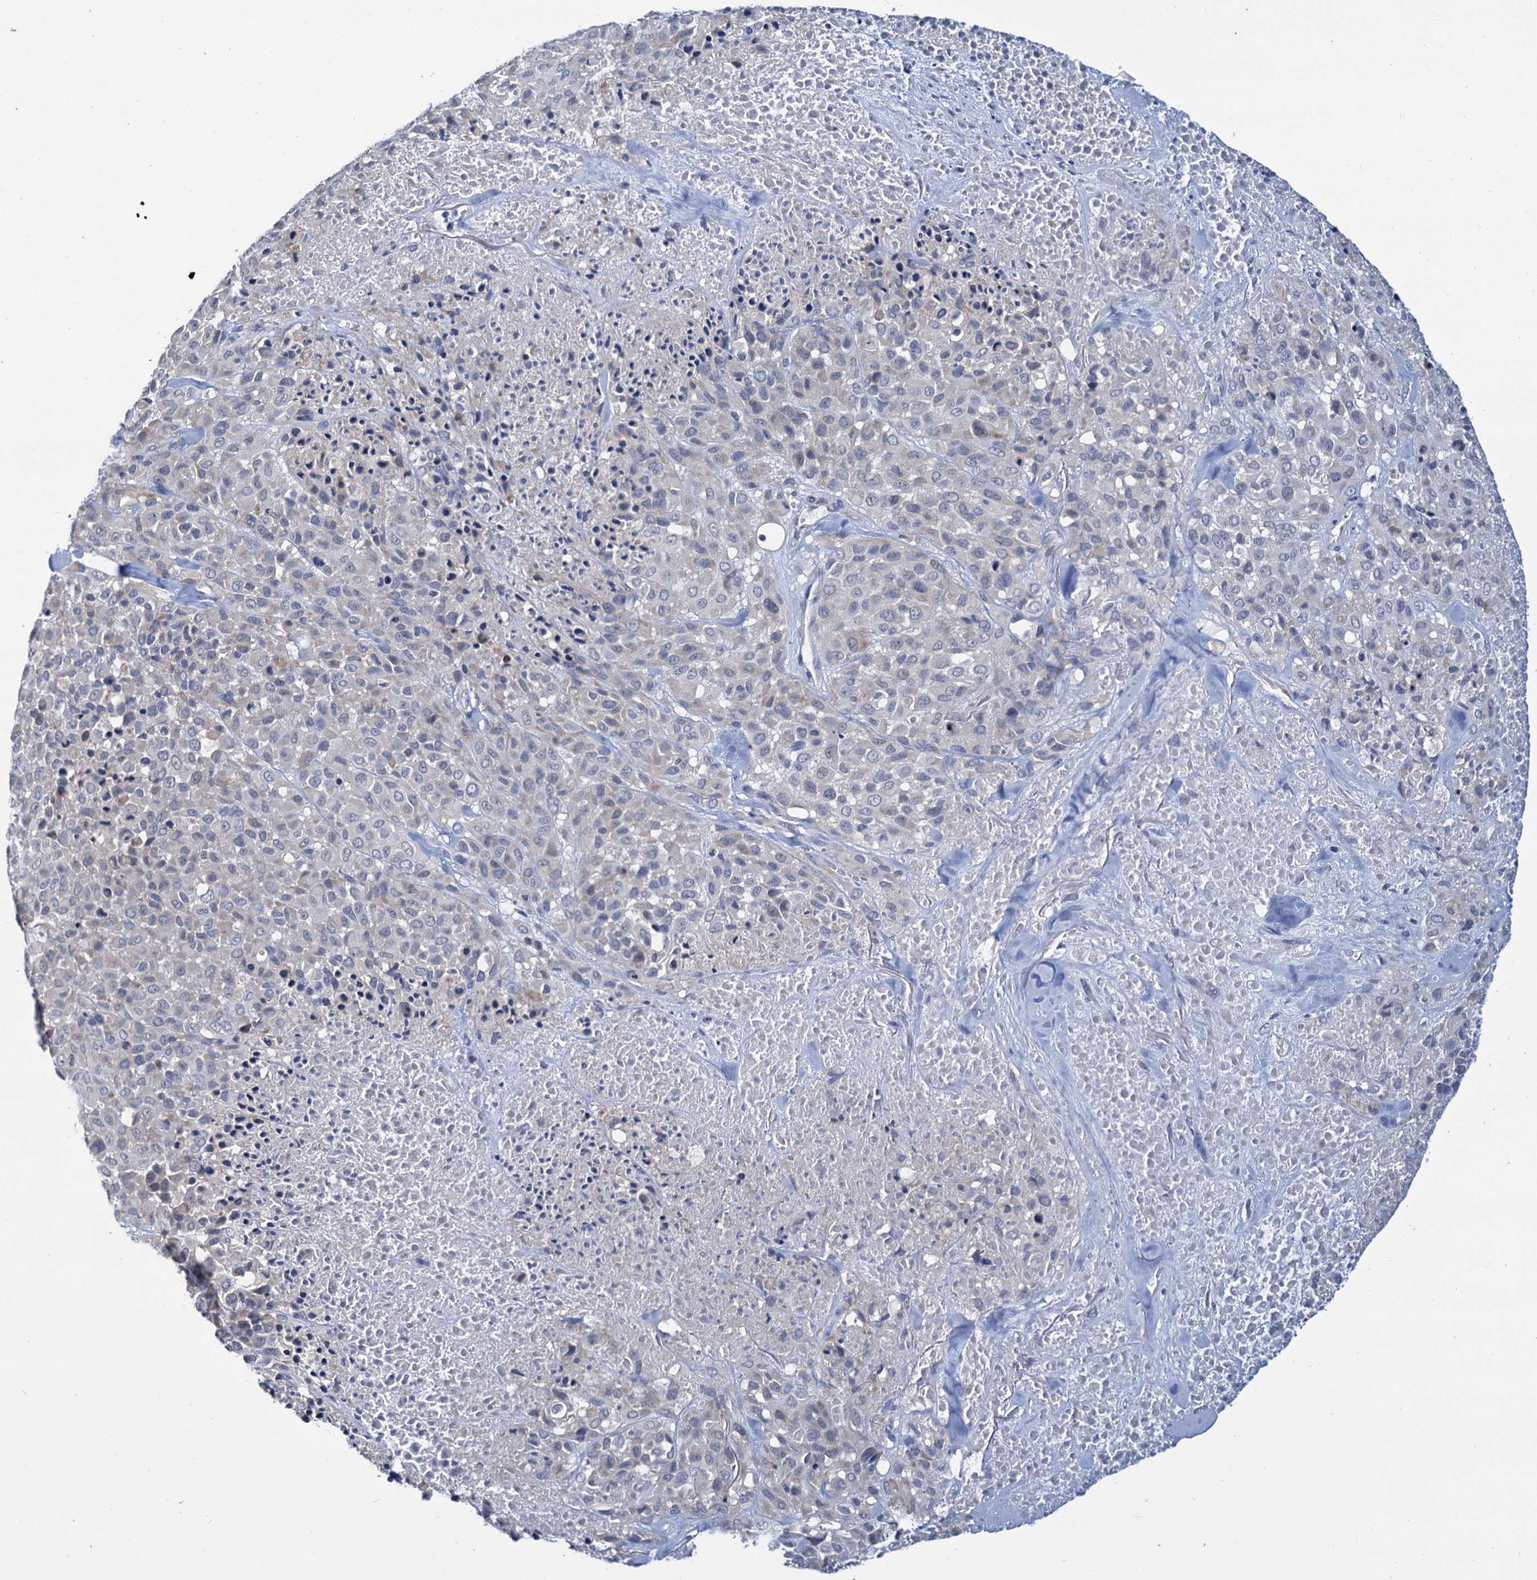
{"staining": {"intensity": "negative", "quantity": "none", "location": "none"}, "tissue": "melanoma", "cell_type": "Tumor cells", "image_type": "cancer", "snomed": [{"axis": "morphology", "description": "Malignant melanoma, Metastatic site"}, {"axis": "topography", "description": "Skin"}], "caption": "There is no significant expression in tumor cells of melanoma. (Brightfield microscopy of DAB (3,3'-diaminobenzidine) immunohistochemistry (IHC) at high magnification).", "gene": "ANKRD42", "patient": {"sex": "female", "age": 81}}